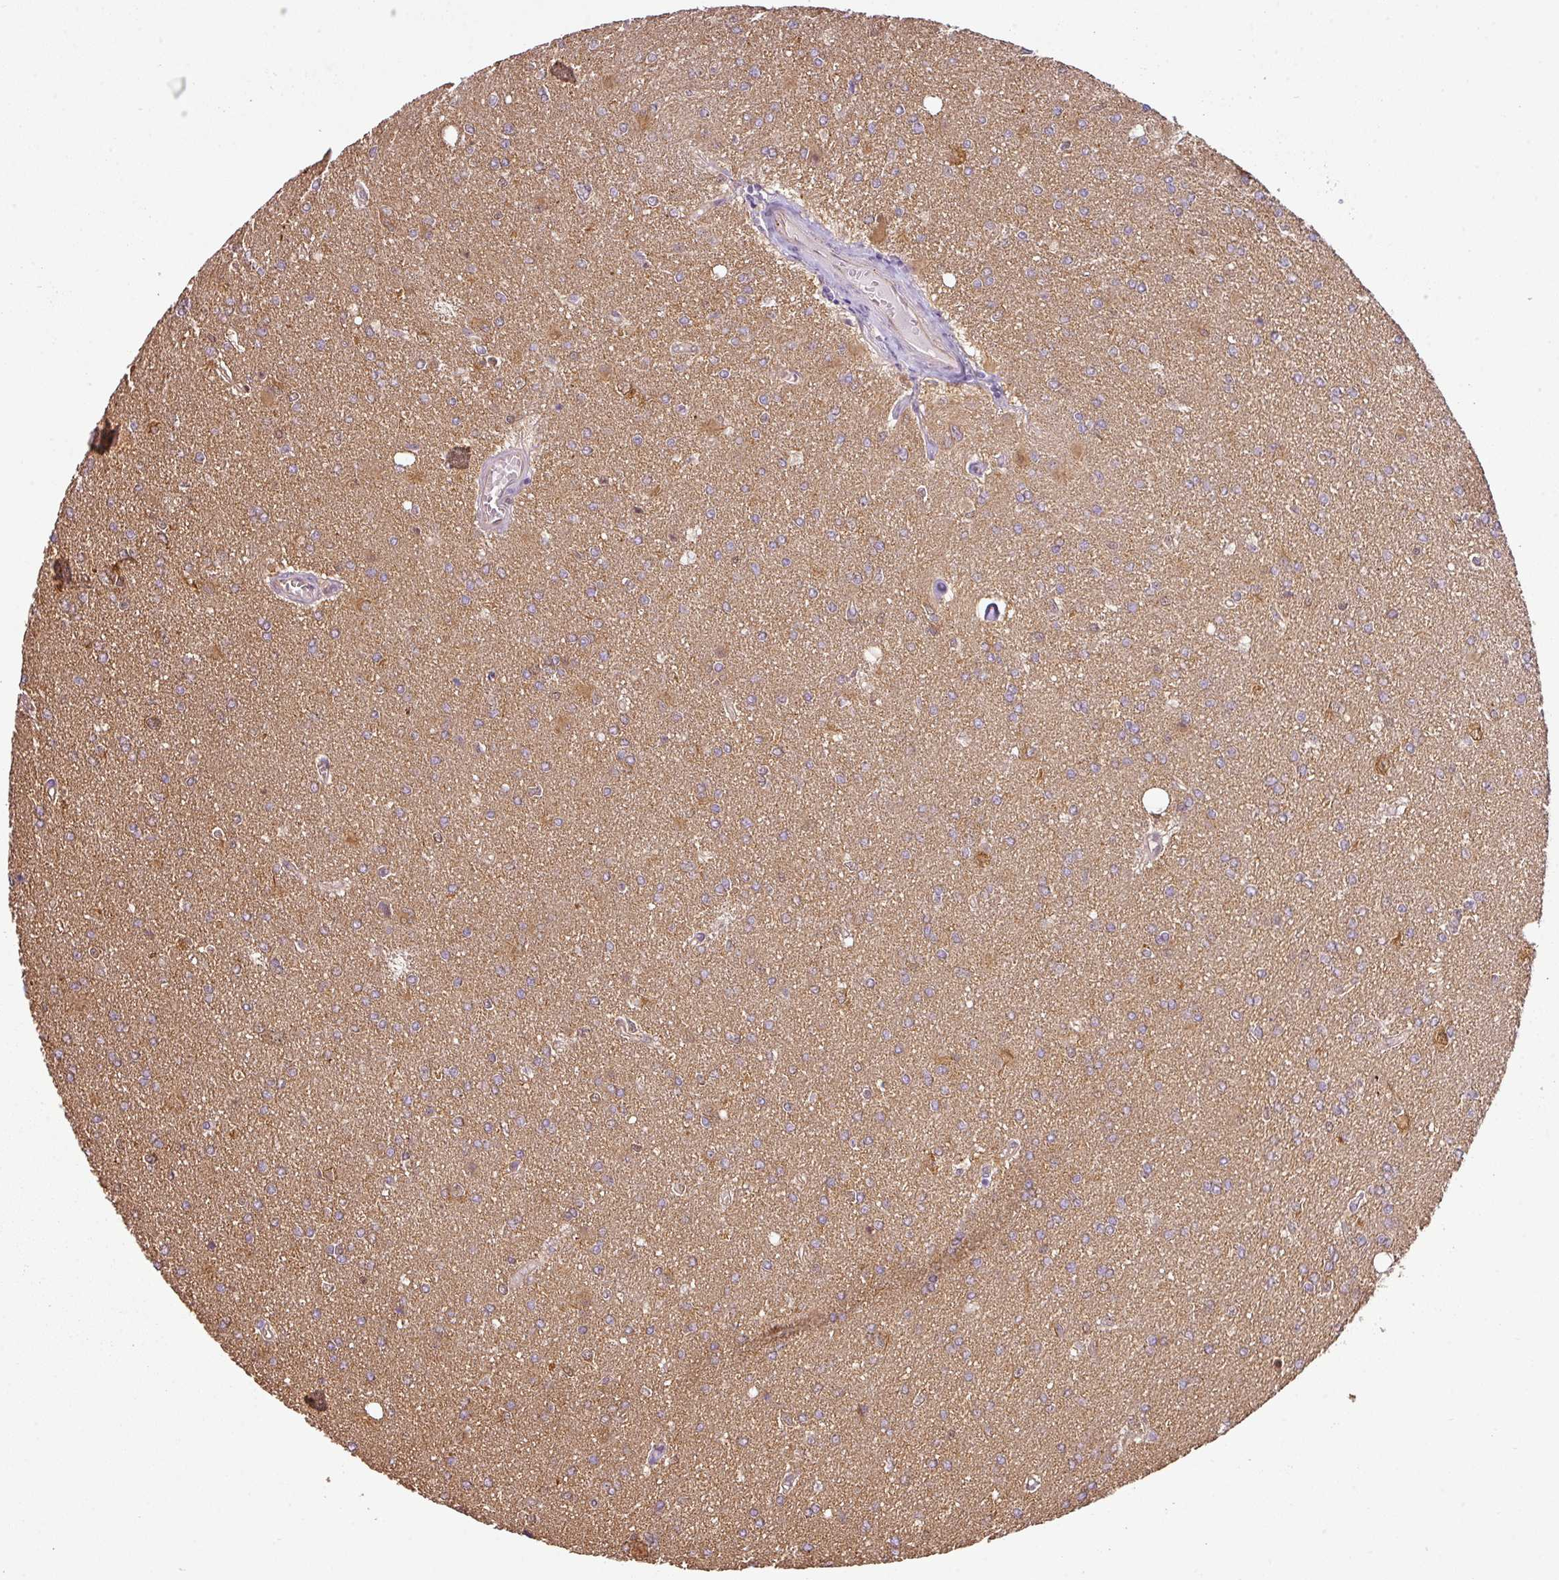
{"staining": {"intensity": "moderate", "quantity": "25%-75%", "location": "cytoplasmic/membranous"}, "tissue": "glioma", "cell_type": "Tumor cells", "image_type": "cancer", "snomed": [{"axis": "morphology", "description": "Glioma, malignant, High grade"}, {"axis": "topography", "description": "Brain"}], "caption": "The image displays immunohistochemical staining of high-grade glioma (malignant). There is moderate cytoplasmic/membranous expression is present in about 25%-75% of tumor cells.", "gene": "ANKRD18A", "patient": {"sex": "male", "age": 67}}